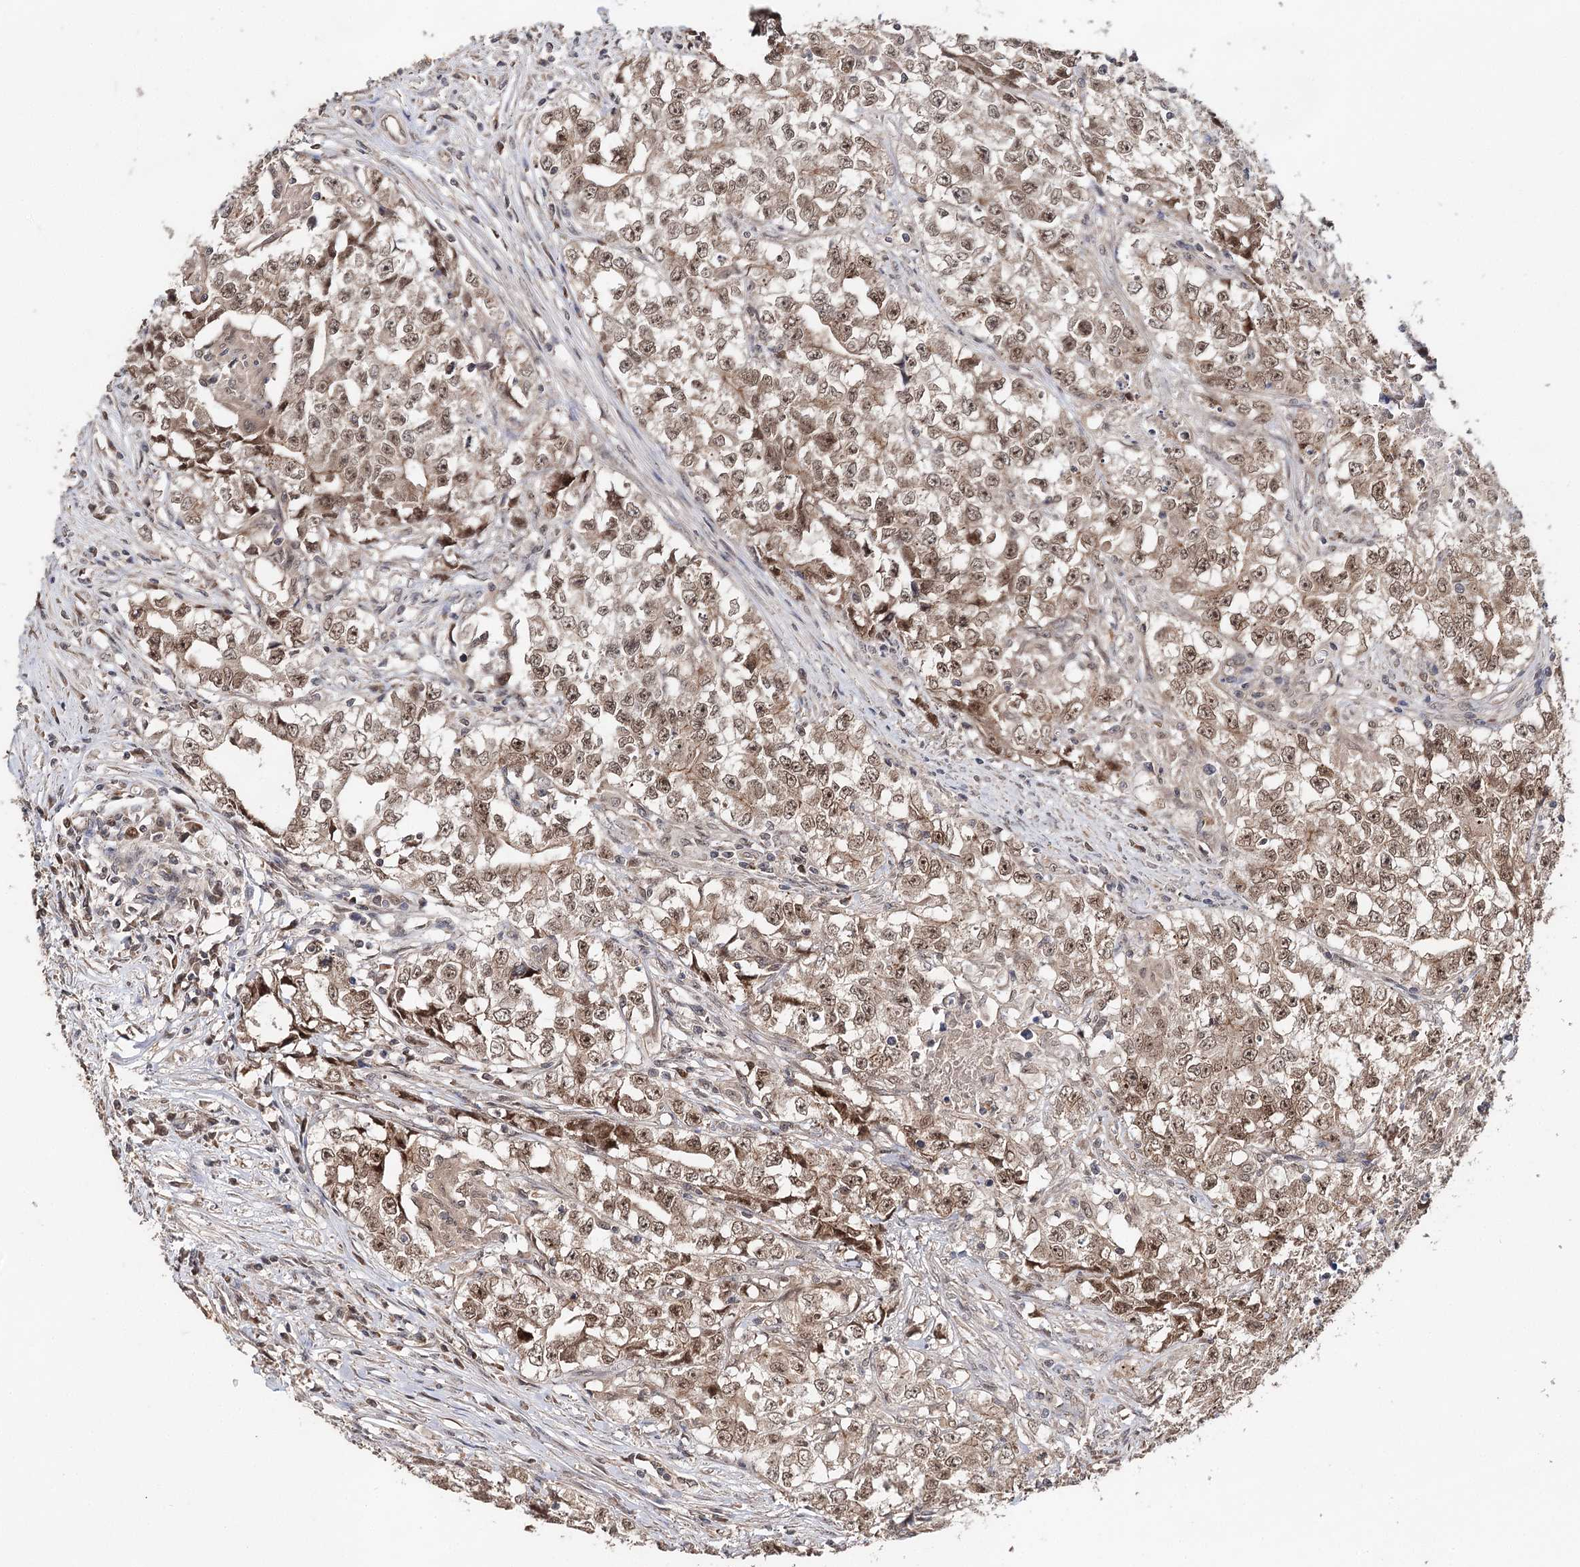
{"staining": {"intensity": "moderate", "quantity": ">75%", "location": "nuclear"}, "tissue": "testis cancer", "cell_type": "Tumor cells", "image_type": "cancer", "snomed": [{"axis": "morphology", "description": "Seminoma, NOS"}, {"axis": "morphology", "description": "Carcinoma, Embryonal, NOS"}, {"axis": "topography", "description": "Testis"}], "caption": "Embryonal carcinoma (testis) stained with a protein marker displays moderate staining in tumor cells.", "gene": "NOPCHAP1", "patient": {"sex": "male", "age": 43}}